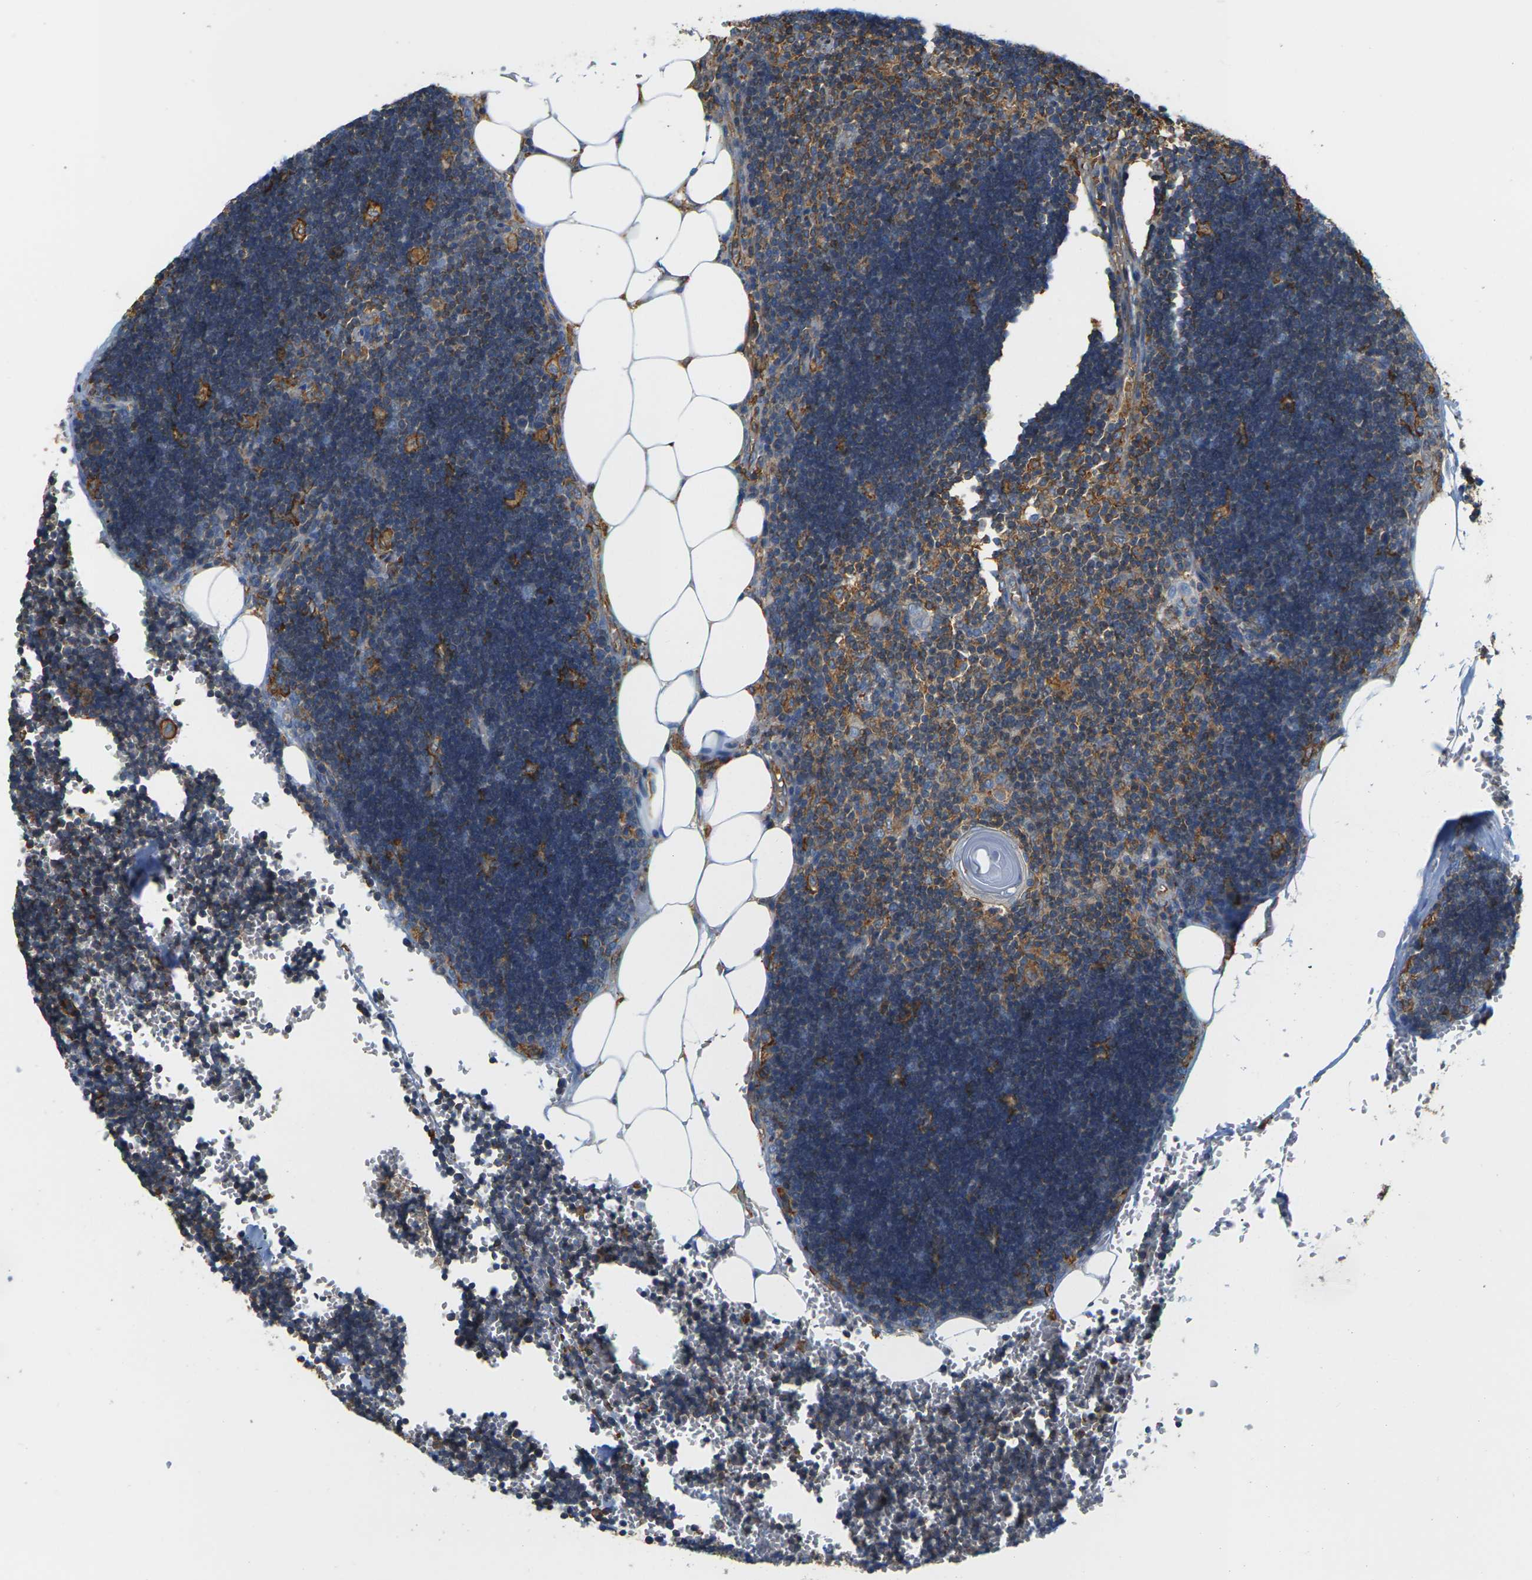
{"staining": {"intensity": "moderate", "quantity": ">75%", "location": "cytoplasmic/membranous"}, "tissue": "lymph node", "cell_type": "Germinal center cells", "image_type": "normal", "snomed": [{"axis": "morphology", "description": "Normal tissue, NOS"}, {"axis": "topography", "description": "Lymph node"}], "caption": "The photomicrograph shows immunohistochemical staining of normal lymph node. There is moderate cytoplasmic/membranous expression is appreciated in about >75% of germinal center cells. The staining is performed using DAB brown chromogen to label protein expression. The nuclei are counter-stained blue using hematoxylin.", "gene": "IQGAP1", "patient": {"sex": "male", "age": 33}}